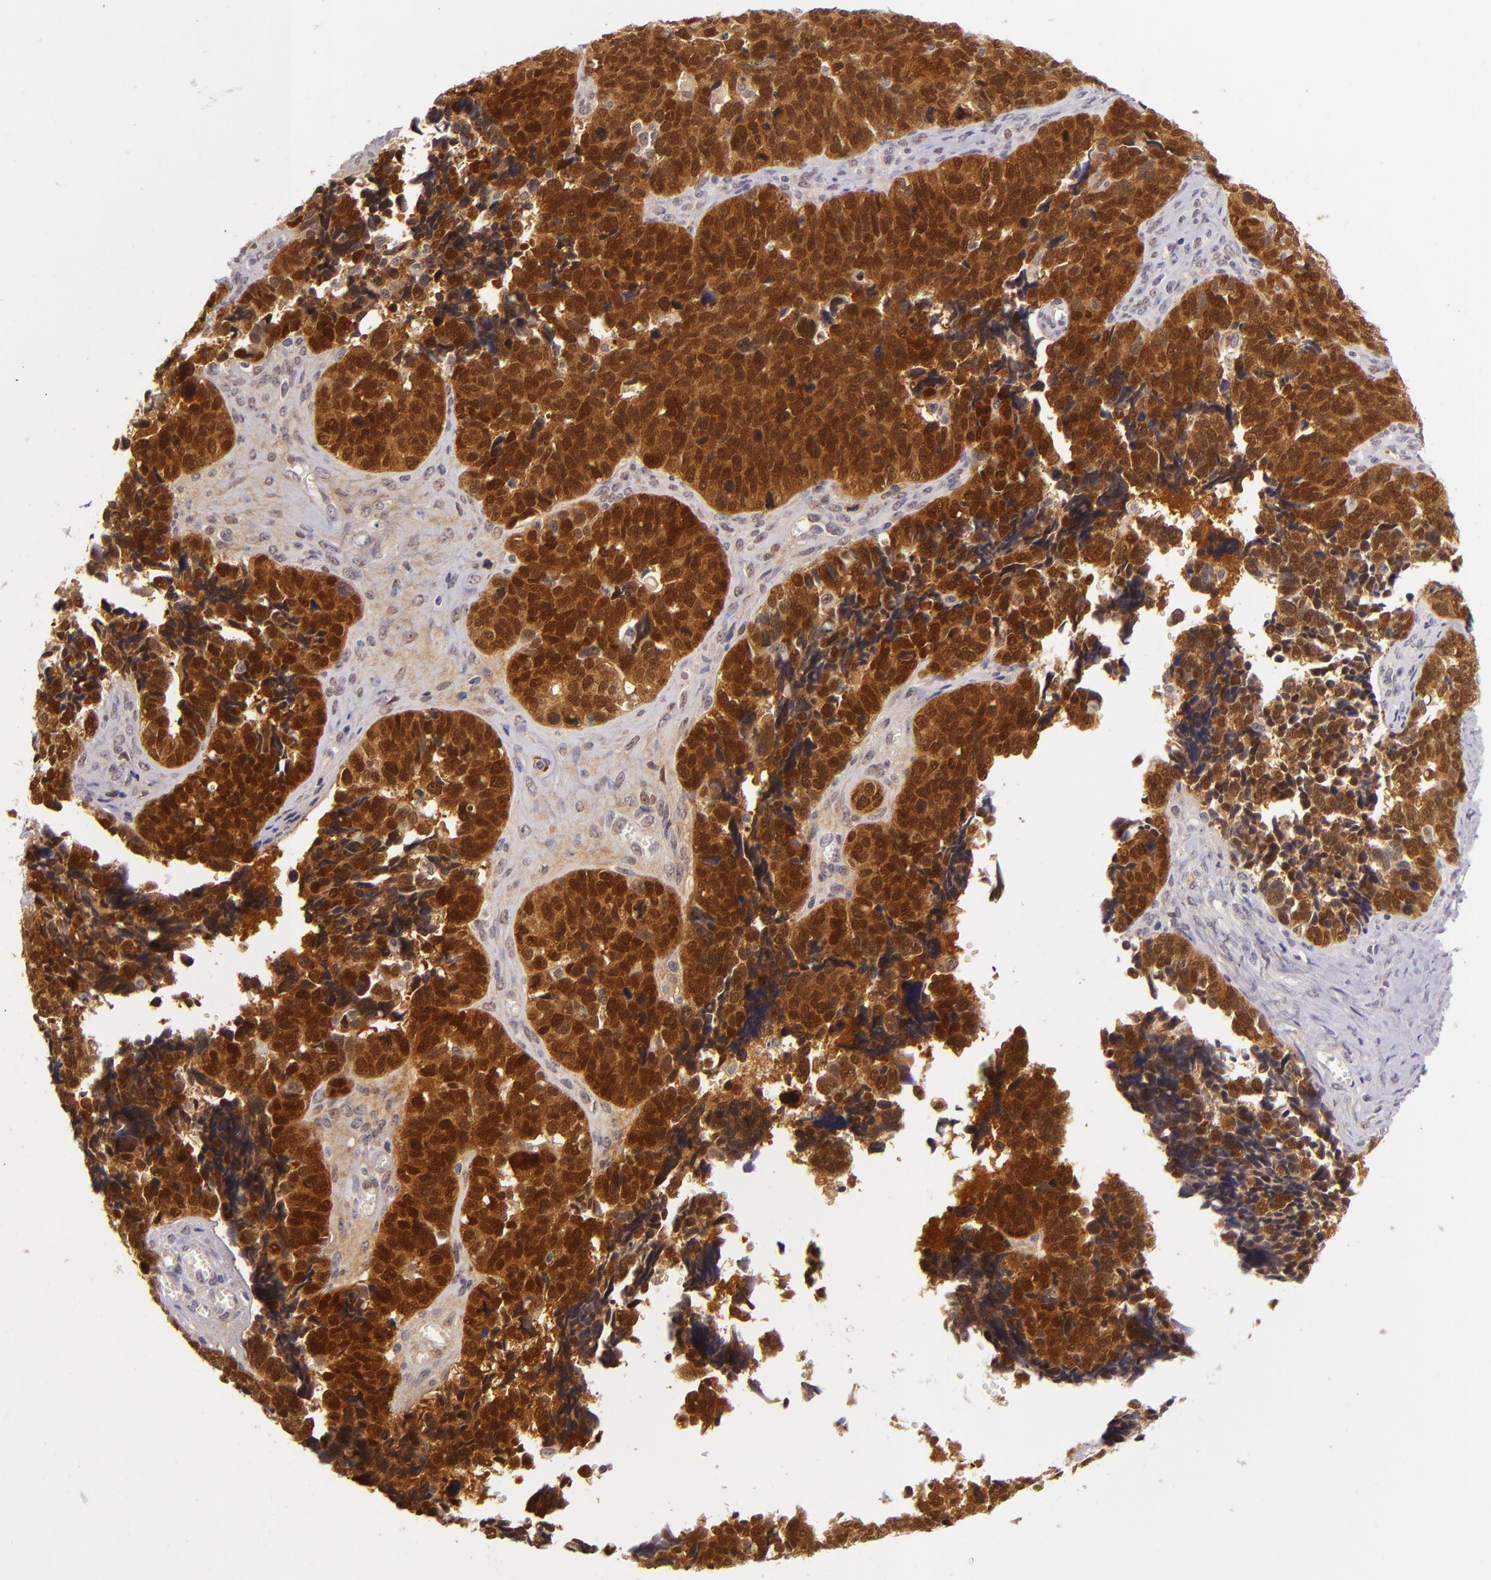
{"staining": {"intensity": "strong", "quantity": ">75%", "location": "cytoplasmic/membranous,nuclear"}, "tissue": "ovarian cancer", "cell_type": "Tumor cells", "image_type": "cancer", "snomed": [{"axis": "morphology", "description": "Cystadenocarcinoma, serous, NOS"}, {"axis": "topography", "description": "Ovary"}], "caption": "Immunohistochemical staining of human ovarian cancer shows strong cytoplasmic/membranous and nuclear protein staining in about >75% of tumor cells.", "gene": "CSE1L", "patient": {"sex": "female", "age": 77}}